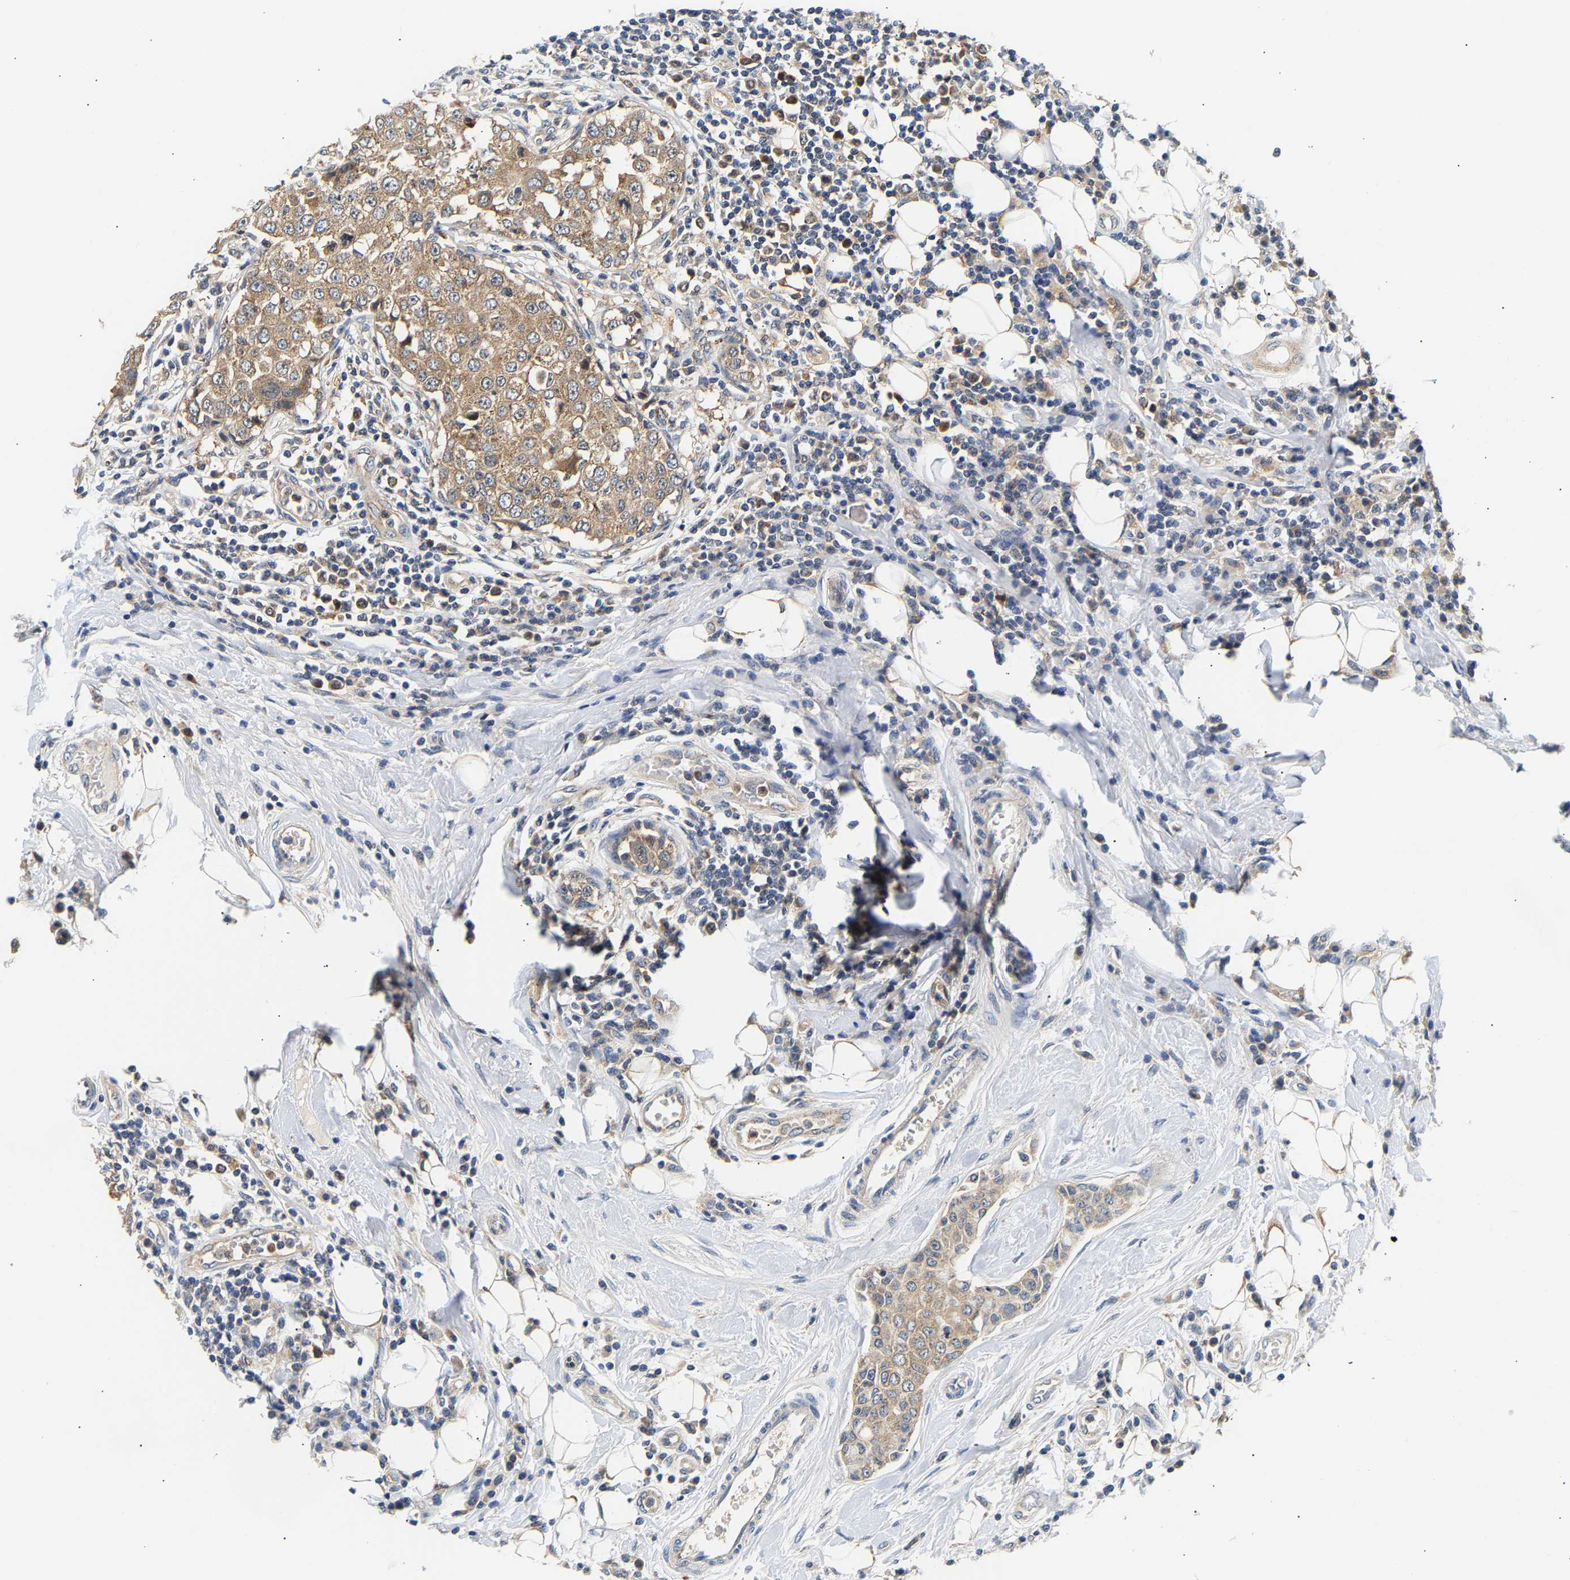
{"staining": {"intensity": "moderate", "quantity": ">75%", "location": "cytoplasmic/membranous"}, "tissue": "breast cancer", "cell_type": "Tumor cells", "image_type": "cancer", "snomed": [{"axis": "morphology", "description": "Duct carcinoma"}, {"axis": "topography", "description": "Breast"}], "caption": "High-magnification brightfield microscopy of intraductal carcinoma (breast) stained with DAB (brown) and counterstained with hematoxylin (blue). tumor cells exhibit moderate cytoplasmic/membranous expression is identified in about>75% of cells.", "gene": "PPID", "patient": {"sex": "female", "age": 27}}